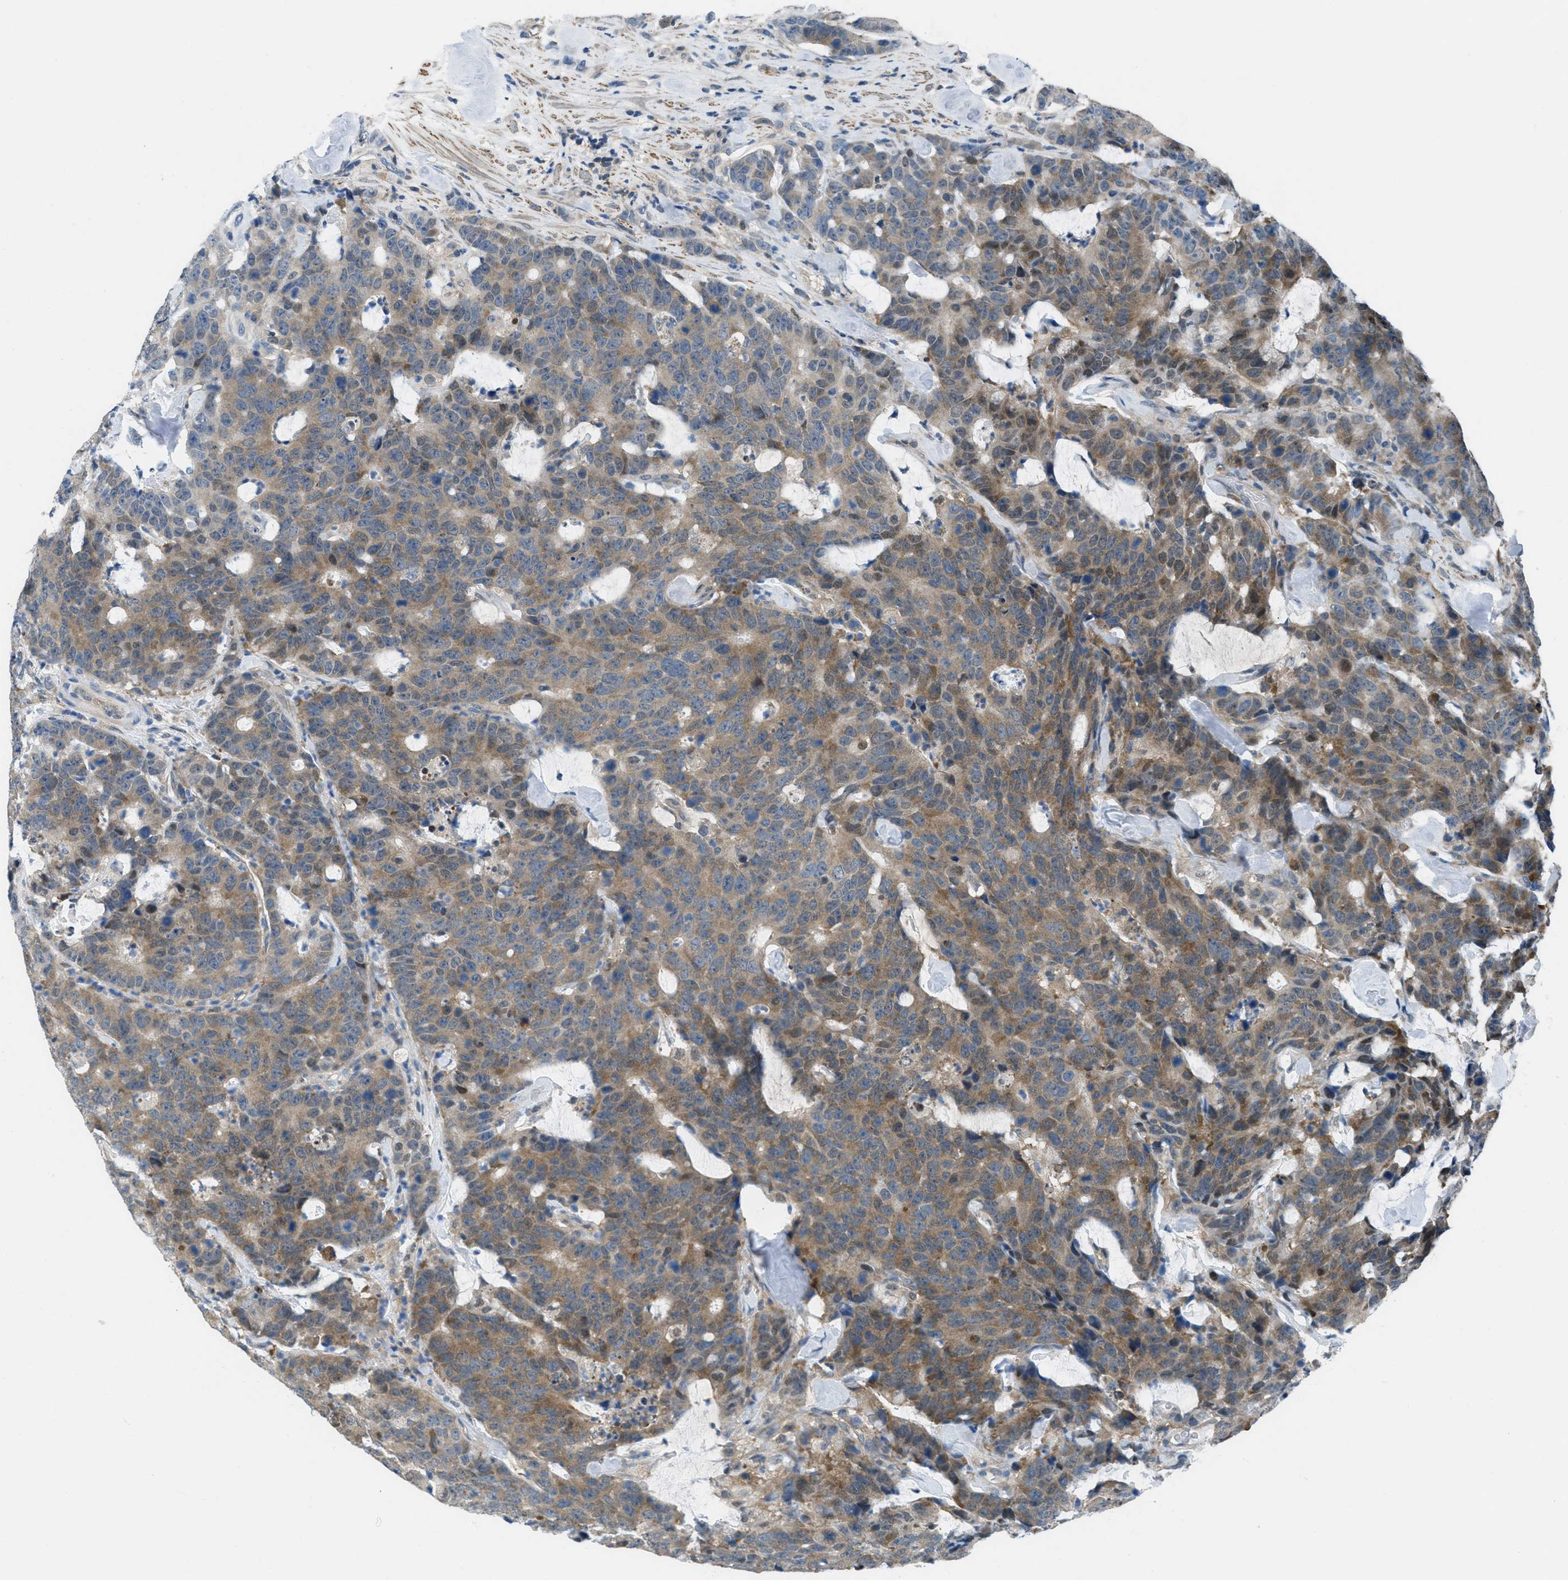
{"staining": {"intensity": "moderate", "quantity": ">75%", "location": "cytoplasmic/membranous"}, "tissue": "colorectal cancer", "cell_type": "Tumor cells", "image_type": "cancer", "snomed": [{"axis": "morphology", "description": "Adenocarcinoma, NOS"}, {"axis": "topography", "description": "Colon"}], "caption": "Immunohistochemical staining of human colorectal adenocarcinoma shows moderate cytoplasmic/membranous protein staining in about >75% of tumor cells.", "gene": "PIP5K1C", "patient": {"sex": "female", "age": 86}}